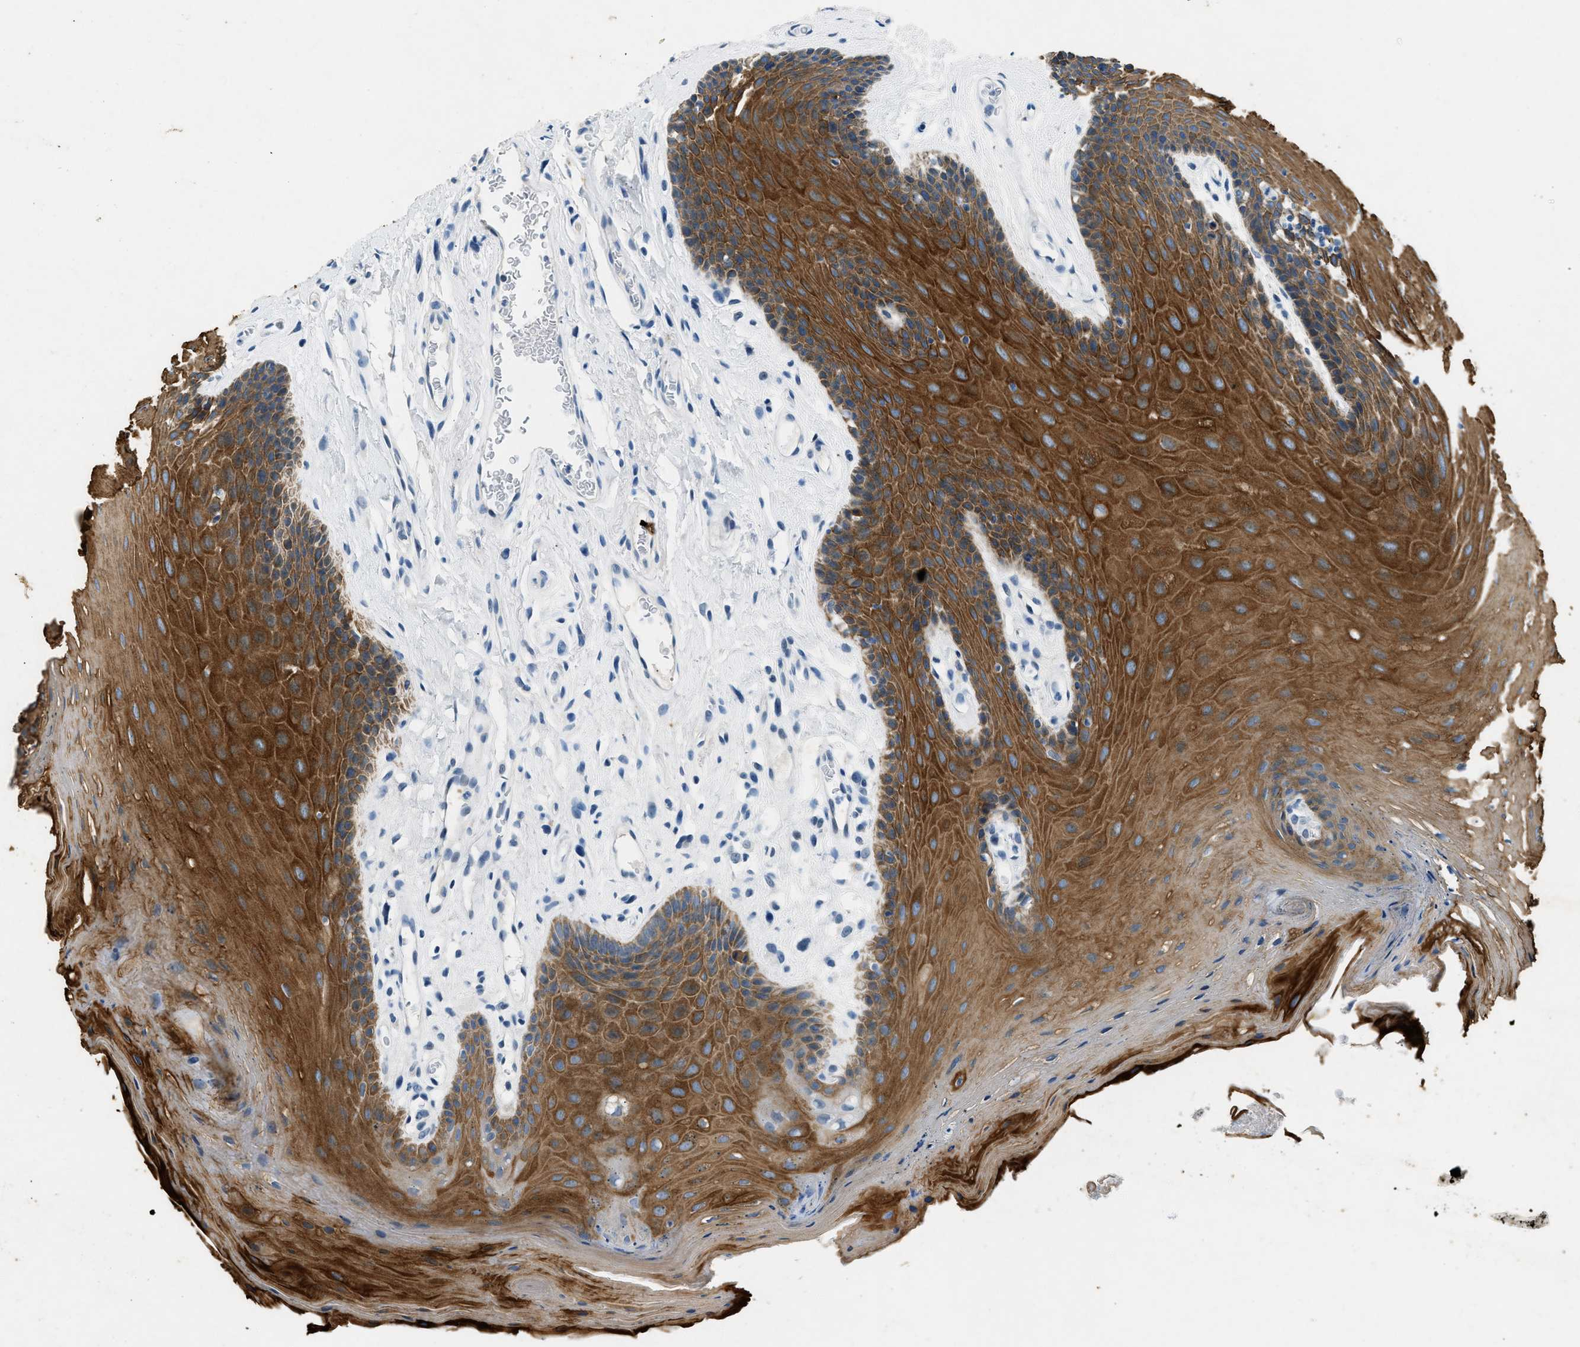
{"staining": {"intensity": "strong", "quantity": ">75%", "location": "cytoplasmic/membranous"}, "tissue": "oral mucosa", "cell_type": "Squamous epithelial cells", "image_type": "normal", "snomed": [{"axis": "morphology", "description": "Normal tissue, NOS"}, {"axis": "morphology", "description": "Squamous cell carcinoma, NOS"}, {"axis": "topography", "description": "Oral tissue"}, {"axis": "topography", "description": "Head-Neck"}], "caption": "Protein staining of benign oral mucosa exhibits strong cytoplasmic/membranous expression in about >75% of squamous epithelial cells.", "gene": "CFAP20", "patient": {"sex": "male", "age": 71}}